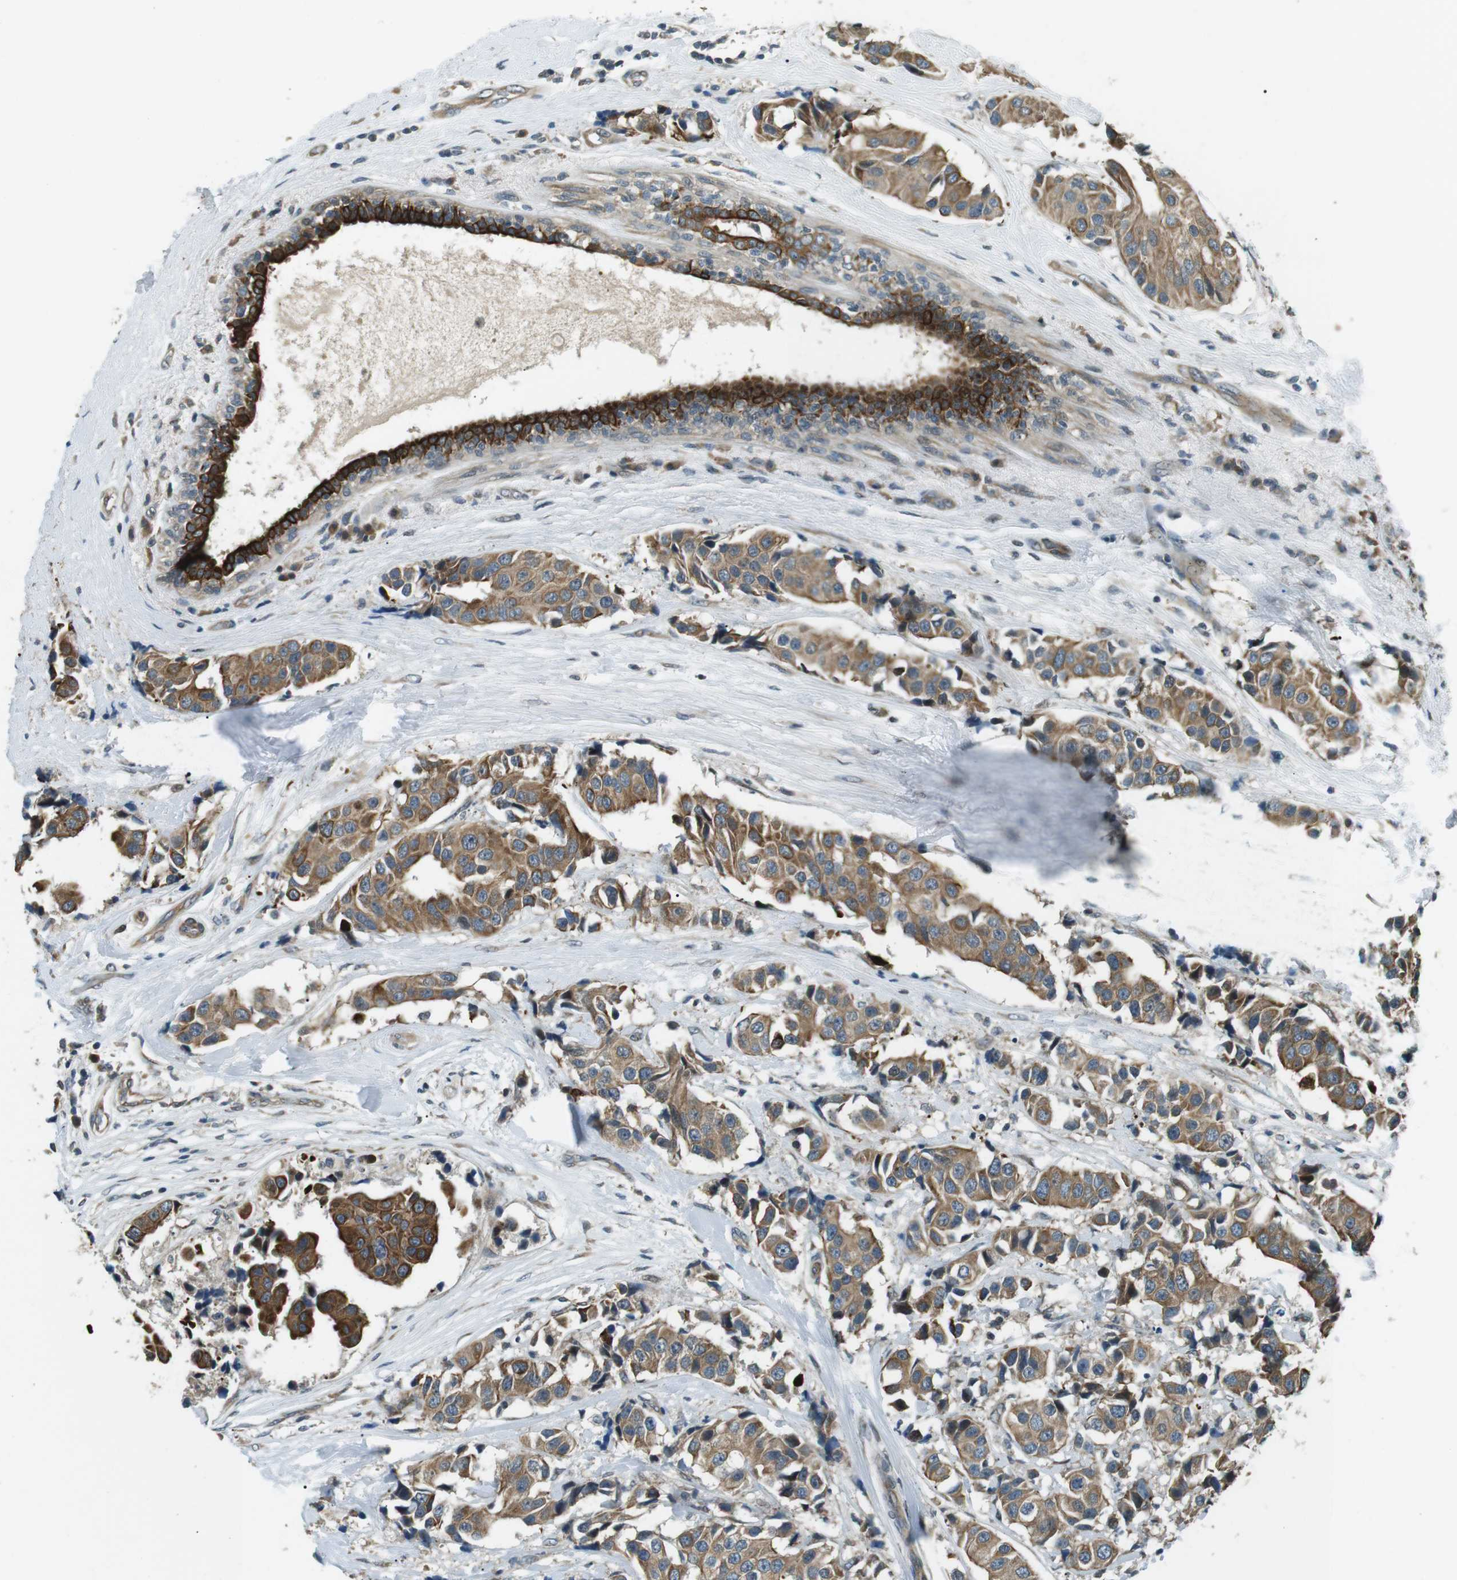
{"staining": {"intensity": "moderate", "quantity": ">75%", "location": "cytoplasmic/membranous"}, "tissue": "breast cancer", "cell_type": "Tumor cells", "image_type": "cancer", "snomed": [{"axis": "morphology", "description": "Normal tissue, NOS"}, {"axis": "morphology", "description": "Duct carcinoma"}, {"axis": "topography", "description": "Breast"}], "caption": "This is a micrograph of immunohistochemistry staining of invasive ductal carcinoma (breast), which shows moderate staining in the cytoplasmic/membranous of tumor cells.", "gene": "TMEM74", "patient": {"sex": "female", "age": 39}}